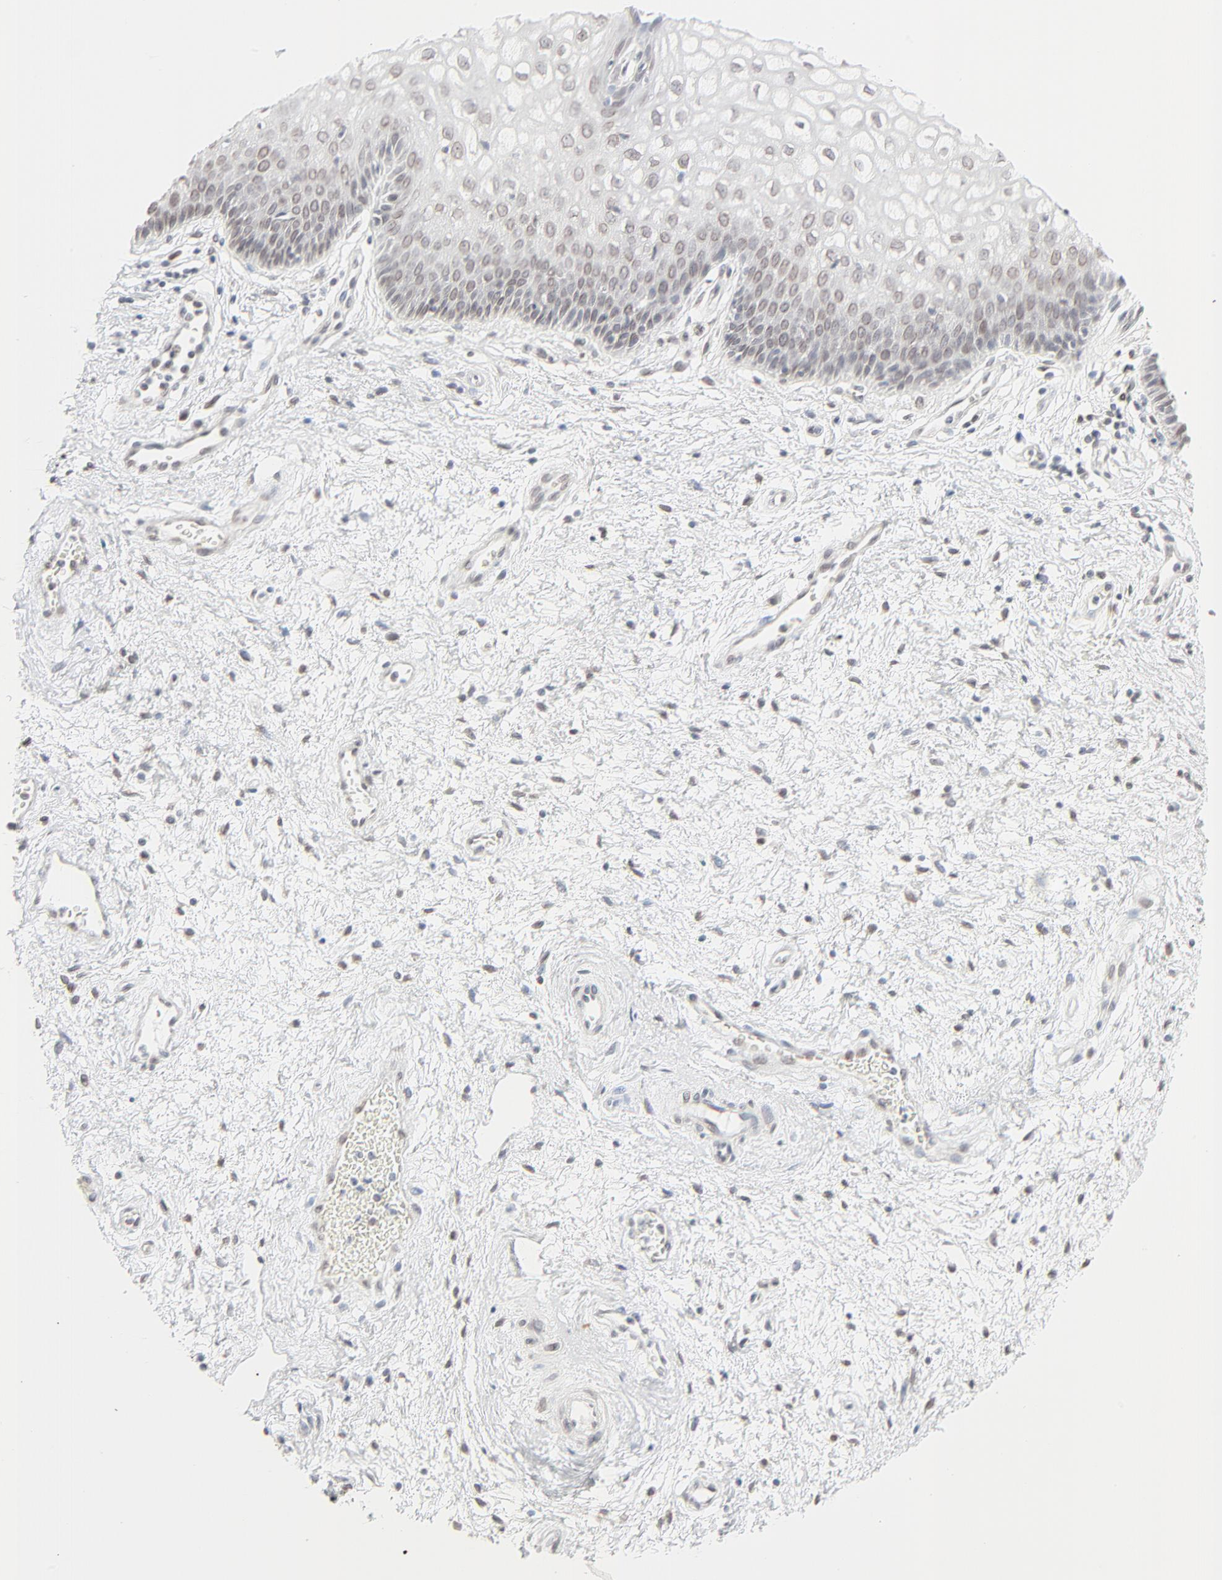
{"staining": {"intensity": "moderate", "quantity": "<25%", "location": "cytoplasmic/membranous,nuclear"}, "tissue": "vagina", "cell_type": "Squamous epithelial cells", "image_type": "normal", "snomed": [{"axis": "morphology", "description": "Normal tissue, NOS"}, {"axis": "topography", "description": "Vagina"}], "caption": "High-magnification brightfield microscopy of benign vagina stained with DAB (3,3'-diaminobenzidine) (brown) and counterstained with hematoxylin (blue). squamous epithelial cells exhibit moderate cytoplasmic/membranous,nuclear expression is seen in approximately<25% of cells.", "gene": "MAD1L1", "patient": {"sex": "female", "age": 34}}